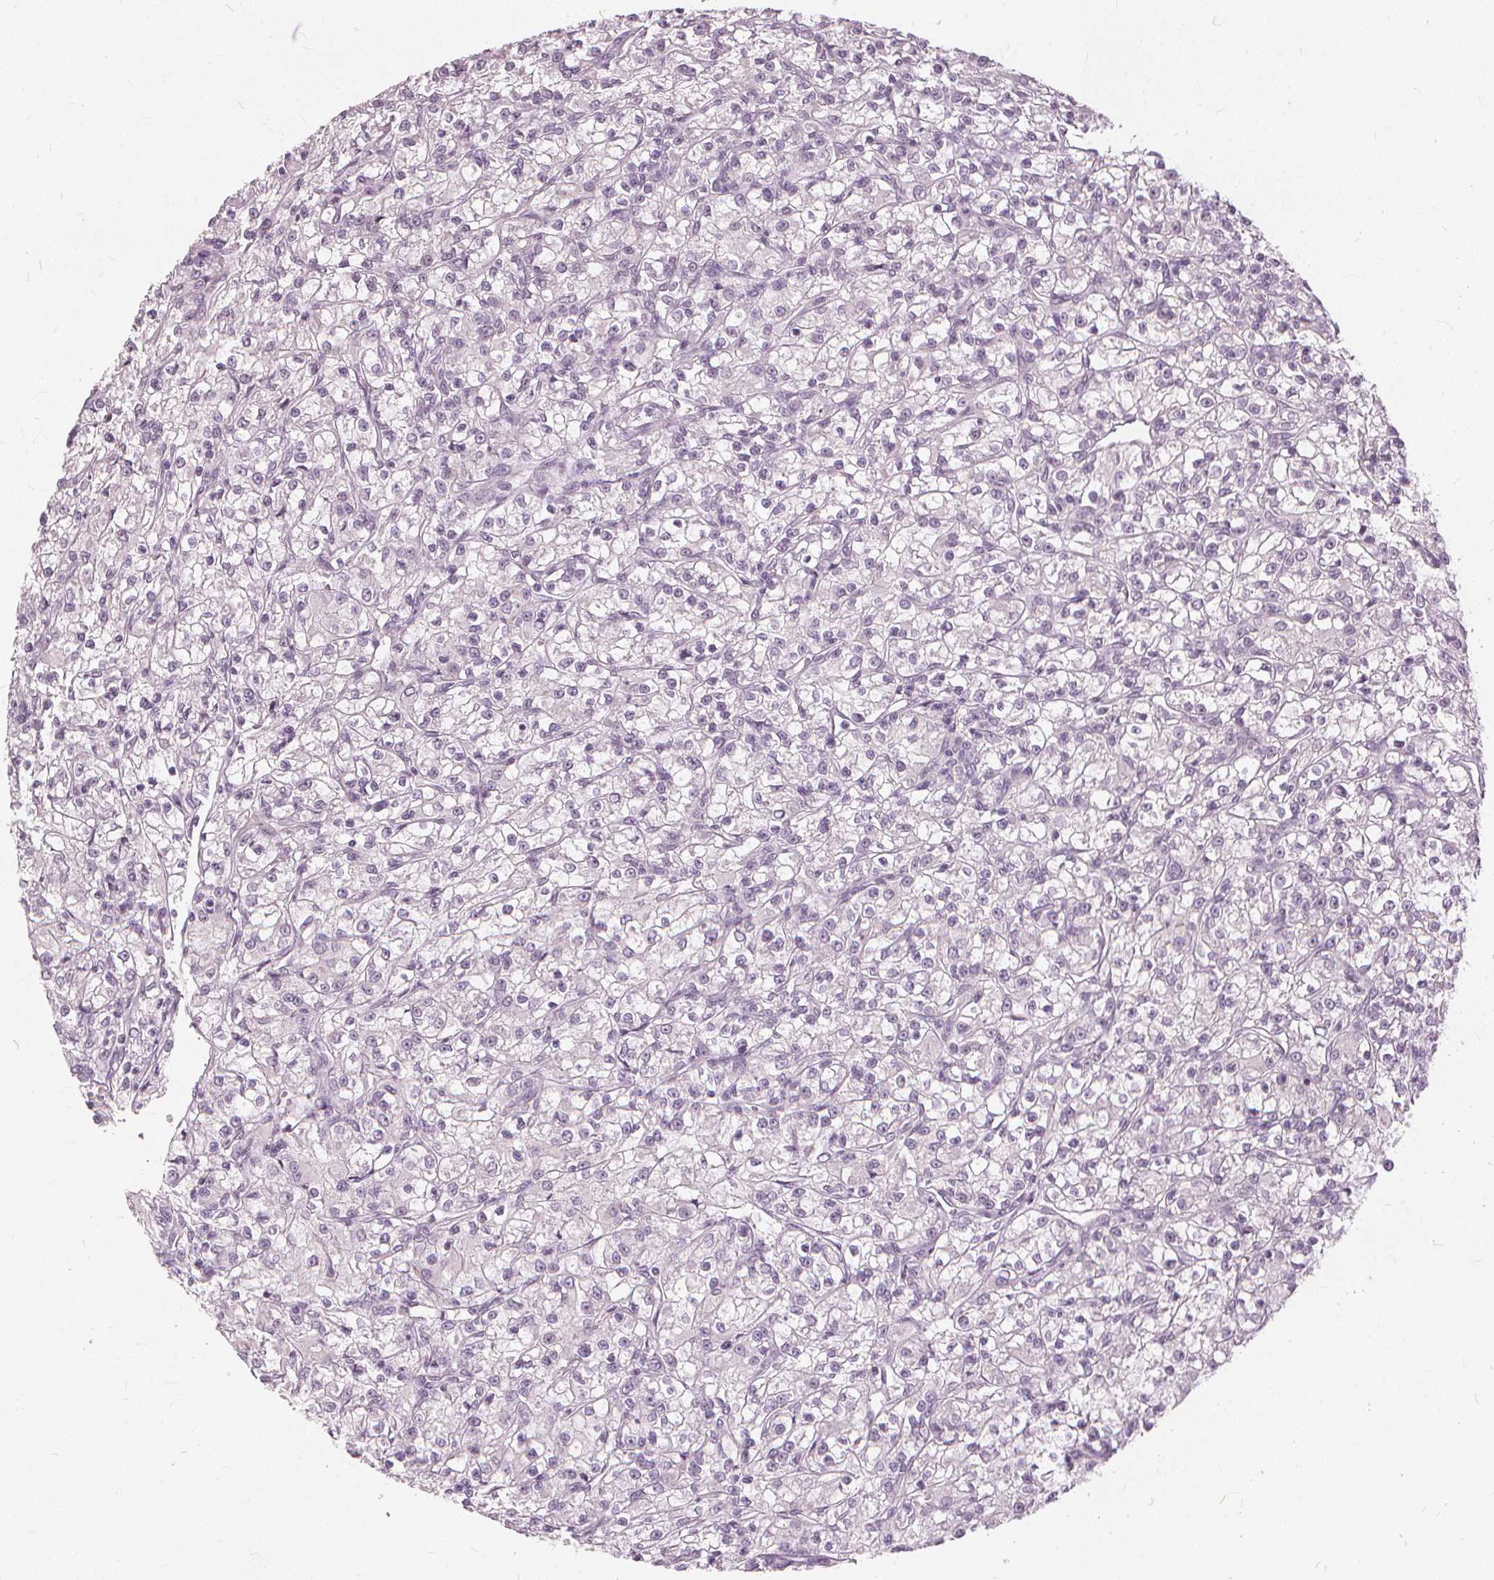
{"staining": {"intensity": "negative", "quantity": "none", "location": "none"}, "tissue": "renal cancer", "cell_type": "Tumor cells", "image_type": "cancer", "snomed": [{"axis": "morphology", "description": "Adenocarcinoma, NOS"}, {"axis": "topography", "description": "Kidney"}], "caption": "Protein analysis of renal cancer (adenocarcinoma) shows no significant staining in tumor cells.", "gene": "SFTPD", "patient": {"sex": "female", "age": 59}}